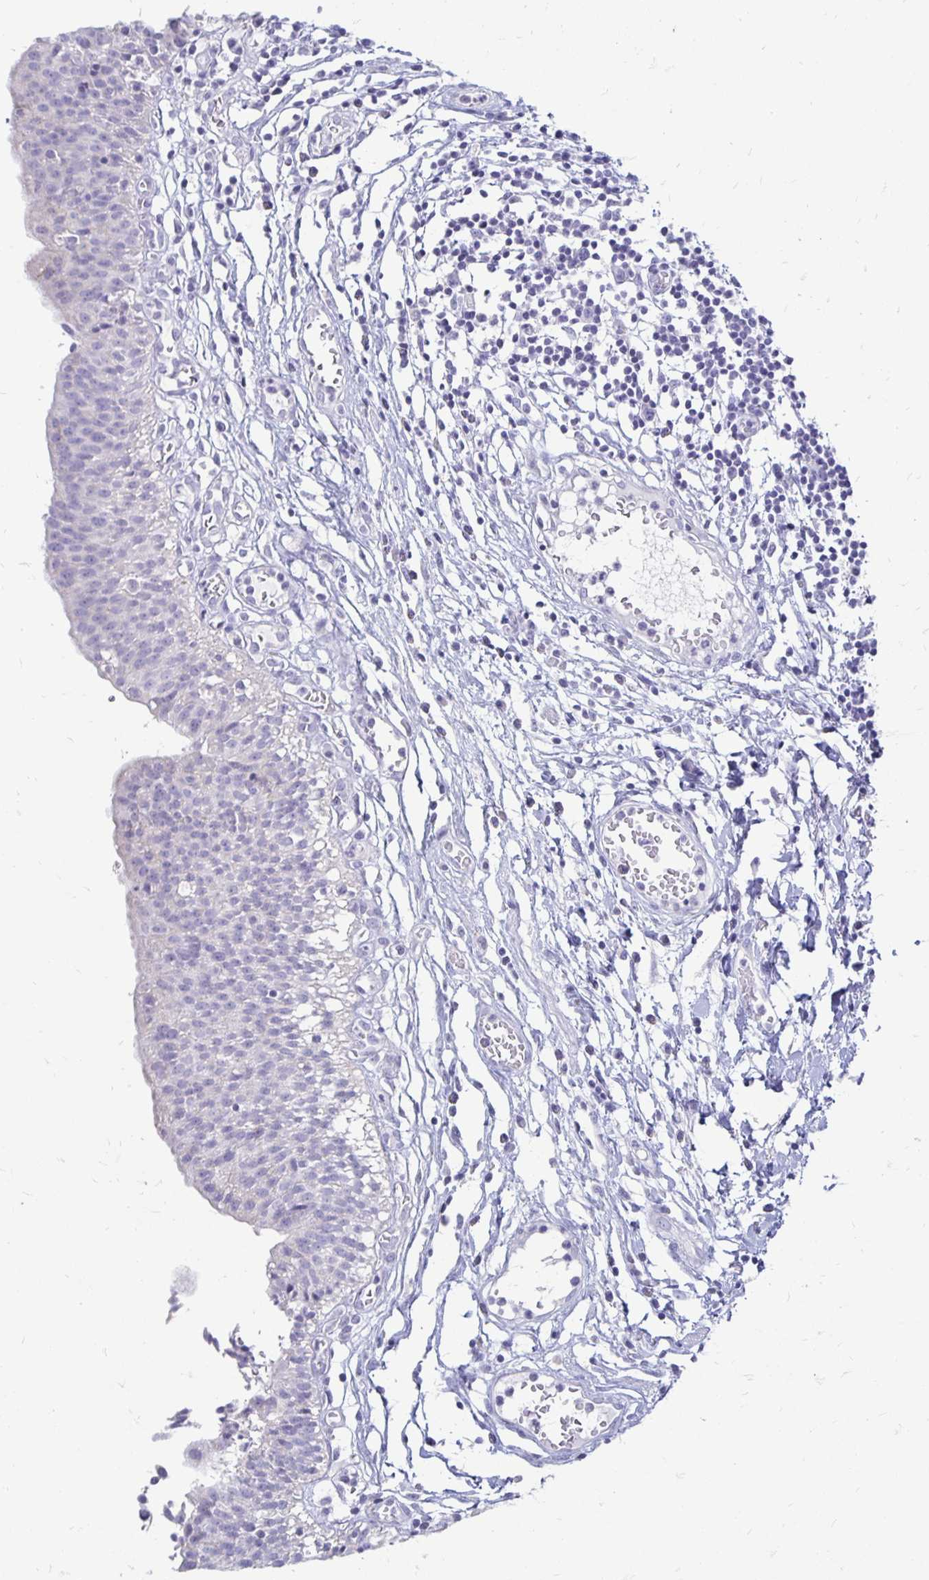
{"staining": {"intensity": "negative", "quantity": "none", "location": "none"}, "tissue": "urinary bladder", "cell_type": "Urothelial cells", "image_type": "normal", "snomed": [{"axis": "morphology", "description": "Normal tissue, NOS"}, {"axis": "topography", "description": "Urinary bladder"}], "caption": "Immunohistochemistry (IHC) micrograph of benign urinary bladder: human urinary bladder stained with DAB displays no significant protein positivity in urothelial cells.", "gene": "PEG10", "patient": {"sex": "male", "age": 64}}